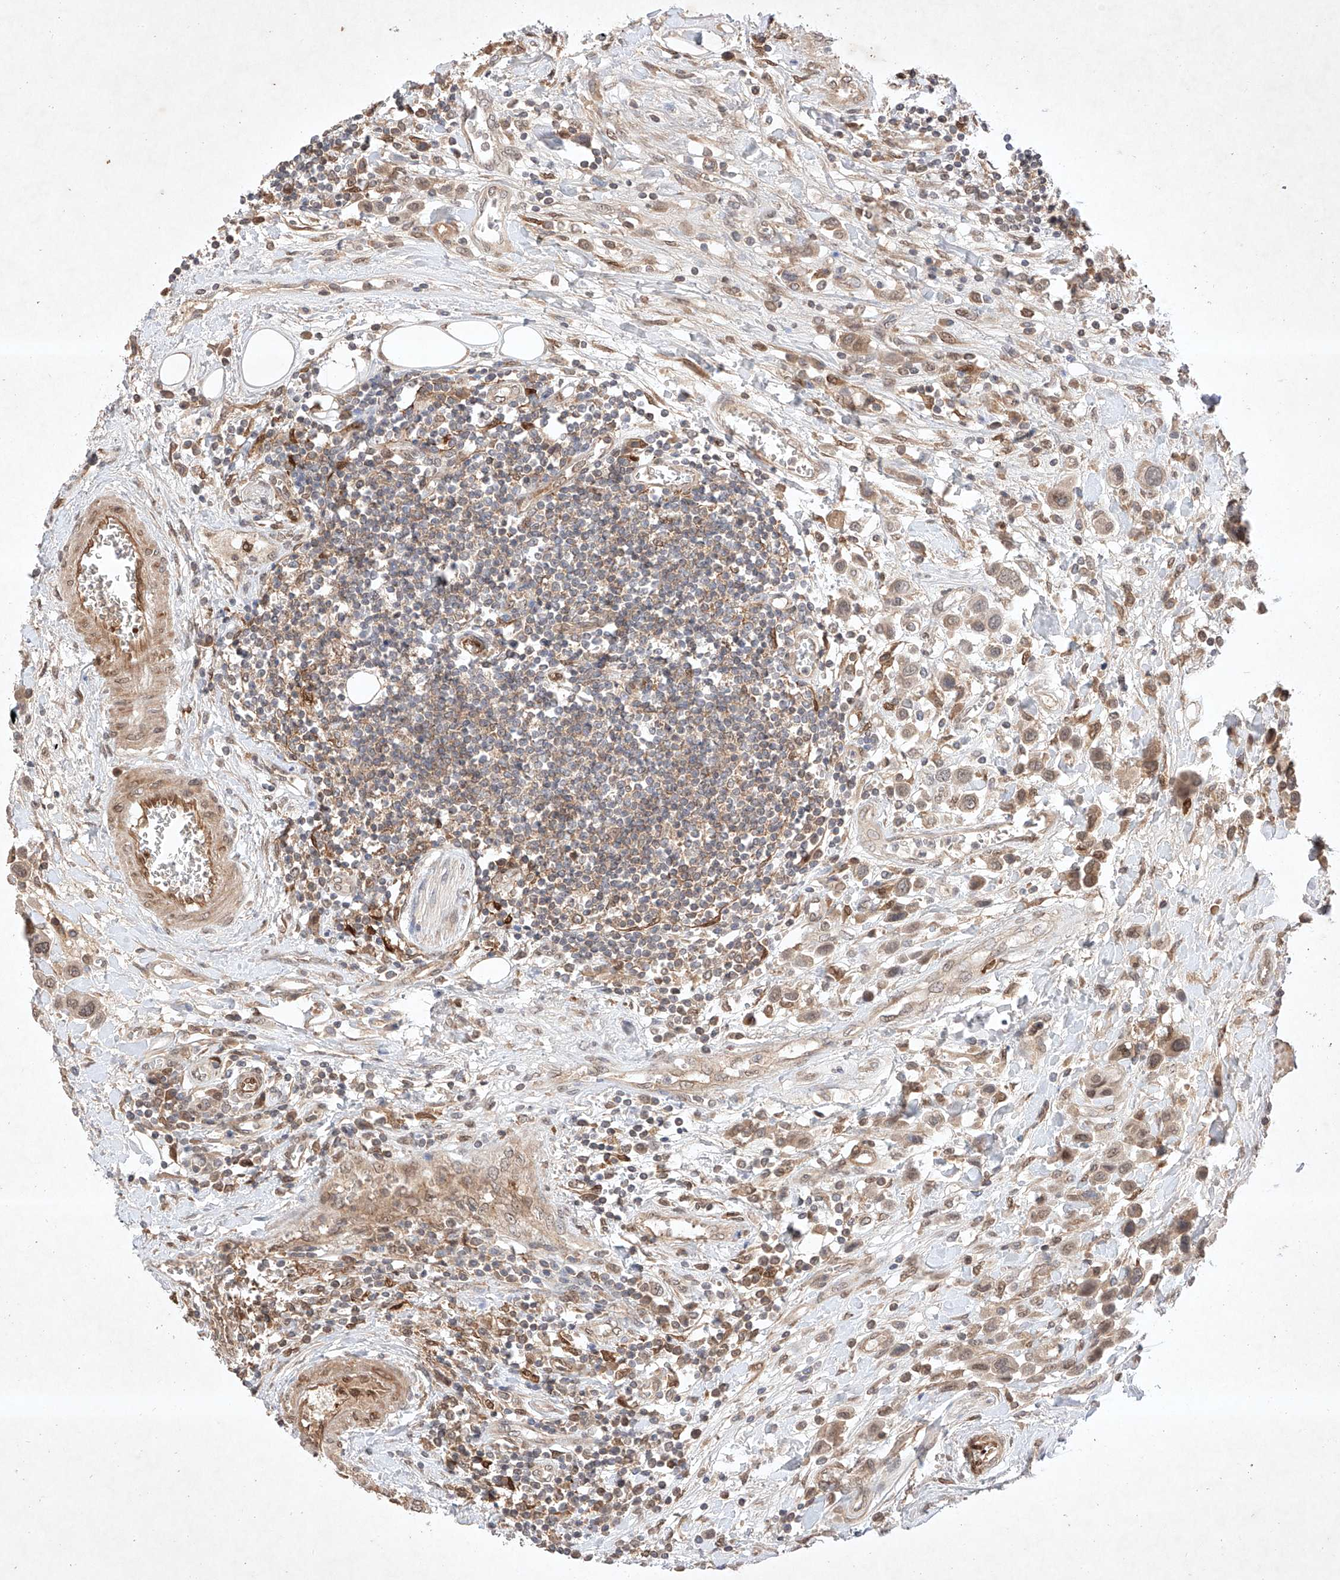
{"staining": {"intensity": "weak", "quantity": ">75%", "location": "cytoplasmic/membranous,nuclear"}, "tissue": "urothelial cancer", "cell_type": "Tumor cells", "image_type": "cancer", "snomed": [{"axis": "morphology", "description": "Urothelial carcinoma, High grade"}, {"axis": "topography", "description": "Urinary bladder"}], "caption": "Protein expression analysis of human high-grade urothelial carcinoma reveals weak cytoplasmic/membranous and nuclear positivity in approximately >75% of tumor cells.", "gene": "ZNF124", "patient": {"sex": "male", "age": 50}}